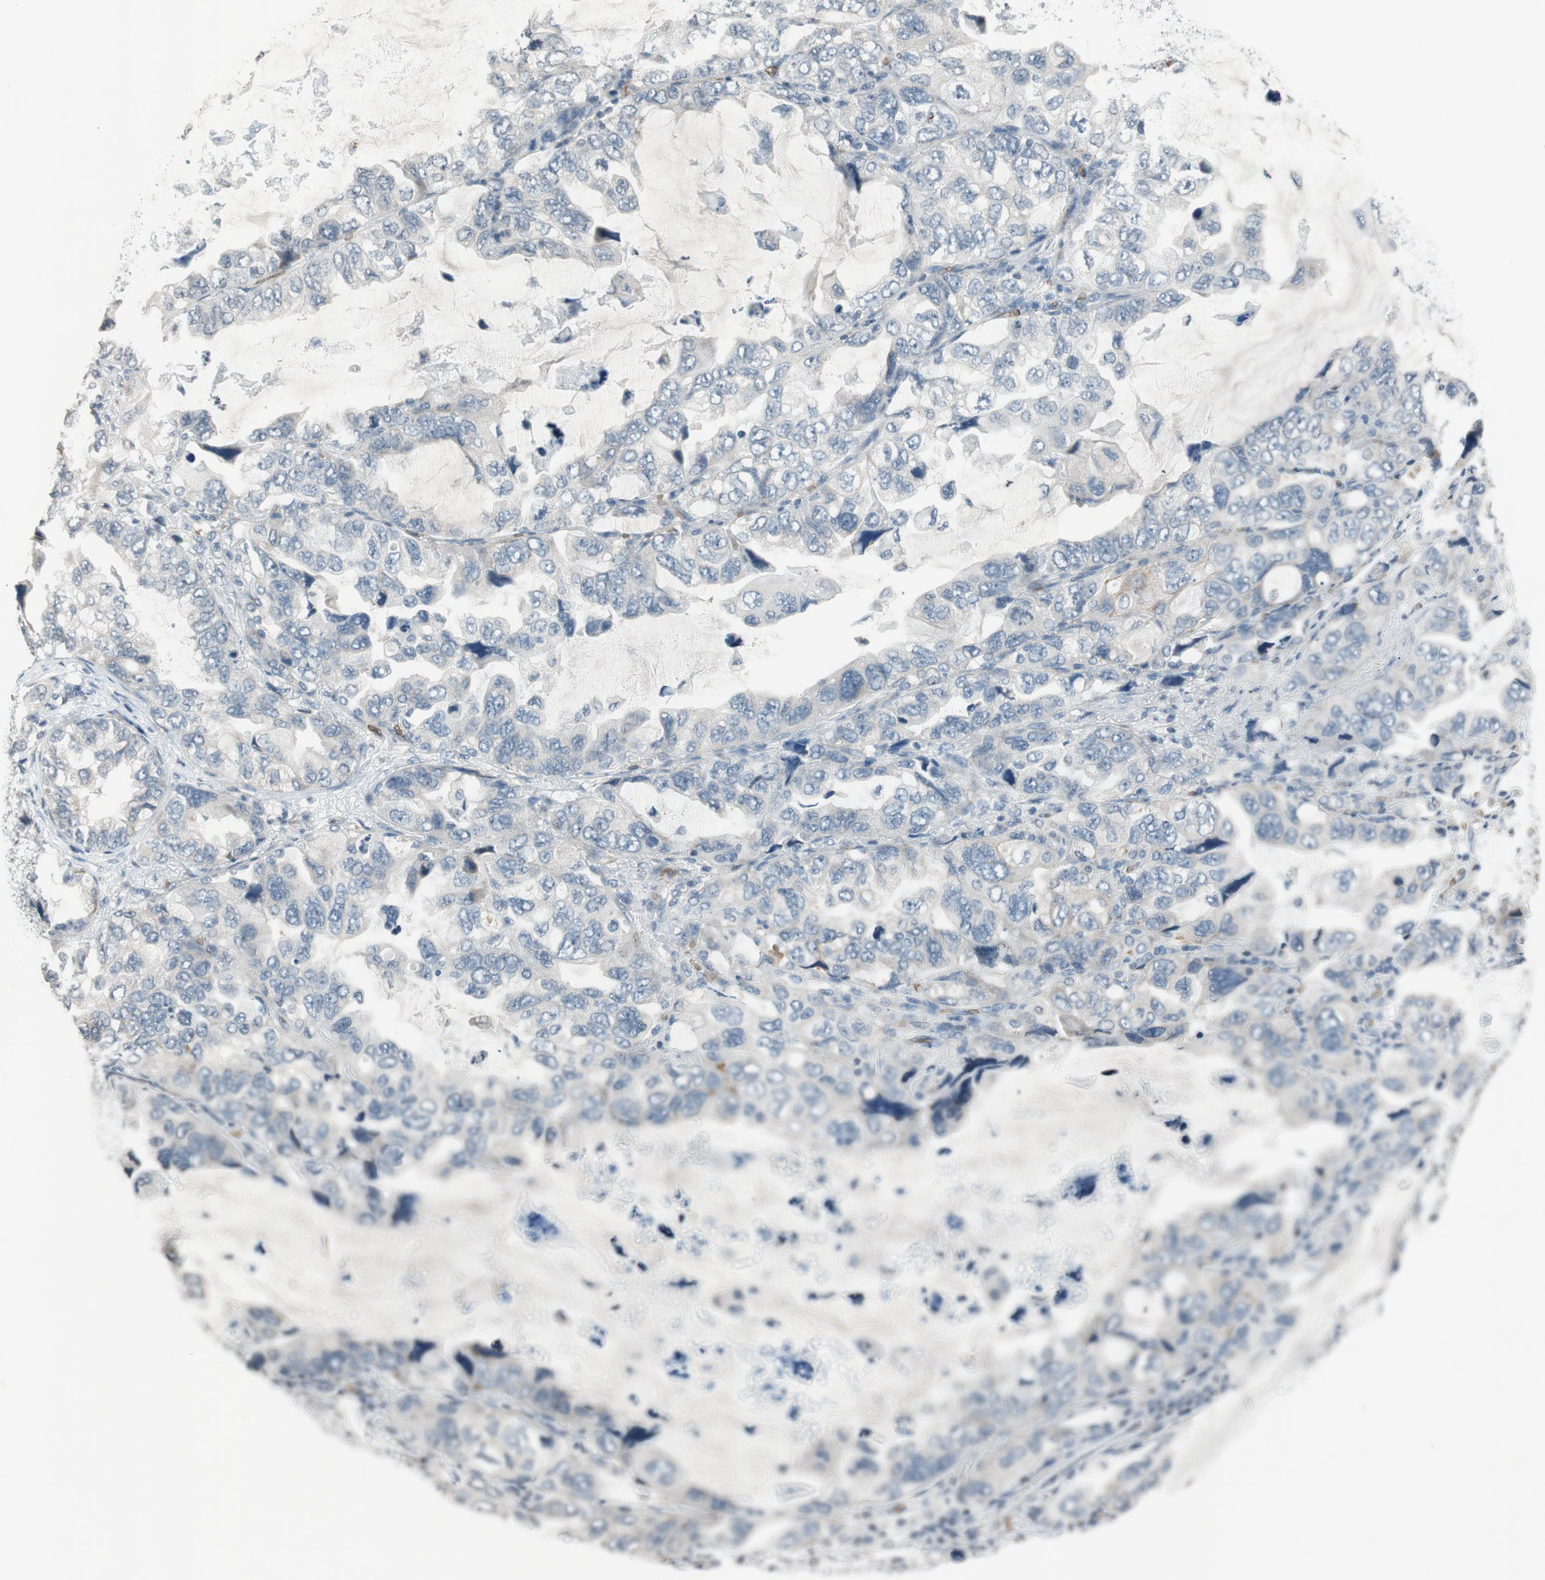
{"staining": {"intensity": "negative", "quantity": "none", "location": "none"}, "tissue": "lung cancer", "cell_type": "Tumor cells", "image_type": "cancer", "snomed": [{"axis": "morphology", "description": "Squamous cell carcinoma, NOS"}, {"axis": "topography", "description": "Lung"}], "caption": "Immunohistochemistry histopathology image of neoplastic tissue: lung cancer stained with DAB (3,3'-diaminobenzidine) reveals no significant protein positivity in tumor cells.", "gene": "GYPC", "patient": {"sex": "female", "age": 73}}